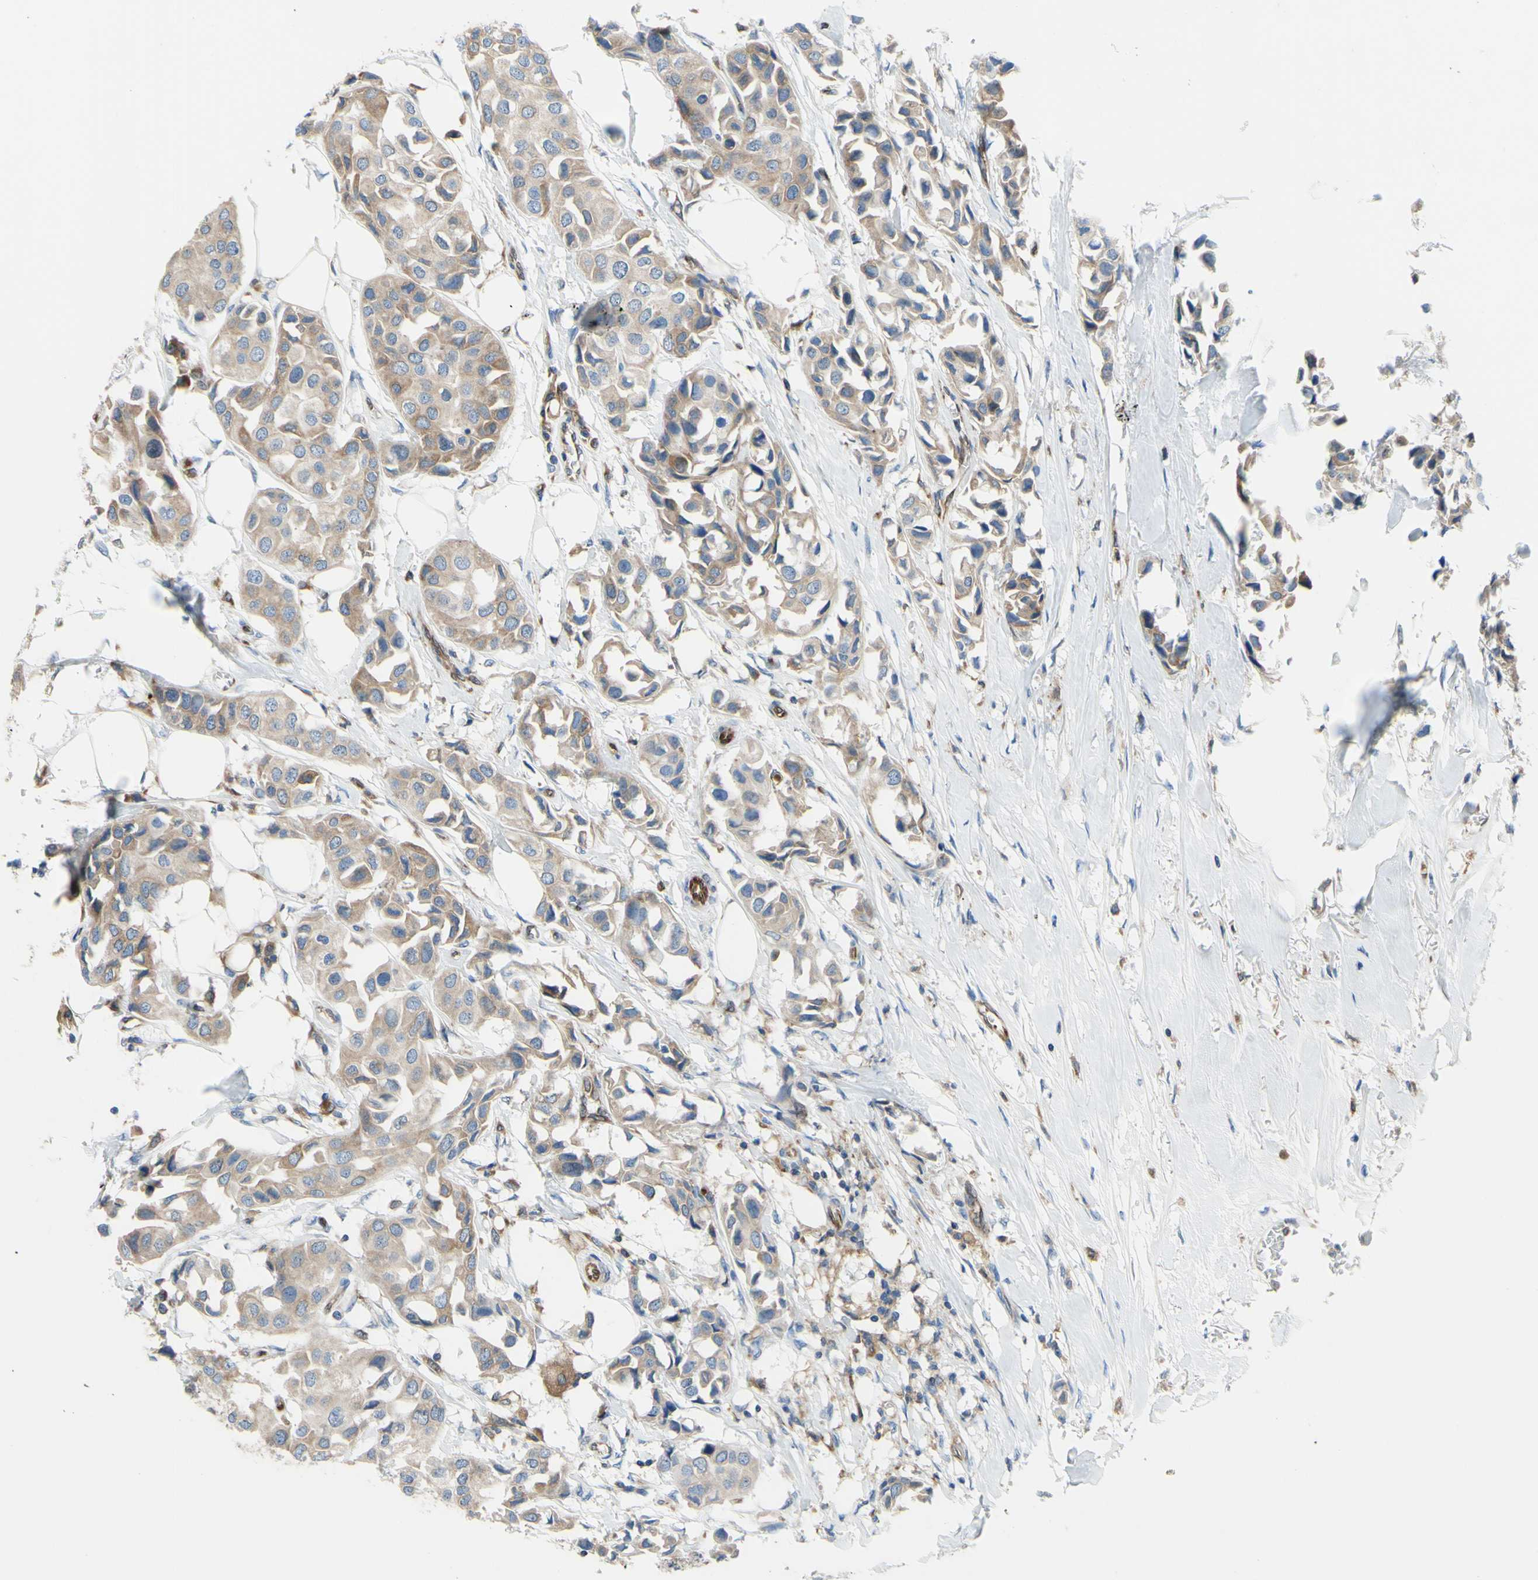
{"staining": {"intensity": "weak", "quantity": "25%-75%", "location": "cytoplasmic/membranous"}, "tissue": "breast cancer", "cell_type": "Tumor cells", "image_type": "cancer", "snomed": [{"axis": "morphology", "description": "Duct carcinoma"}, {"axis": "topography", "description": "Breast"}], "caption": "Tumor cells demonstrate low levels of weak cytoplasmic/membranous positivity in approximately 25%-75% of cells in breast intraductal carcinoma.", "gene": "MGST2", "patient": {"sex": "female", "age": 80}}